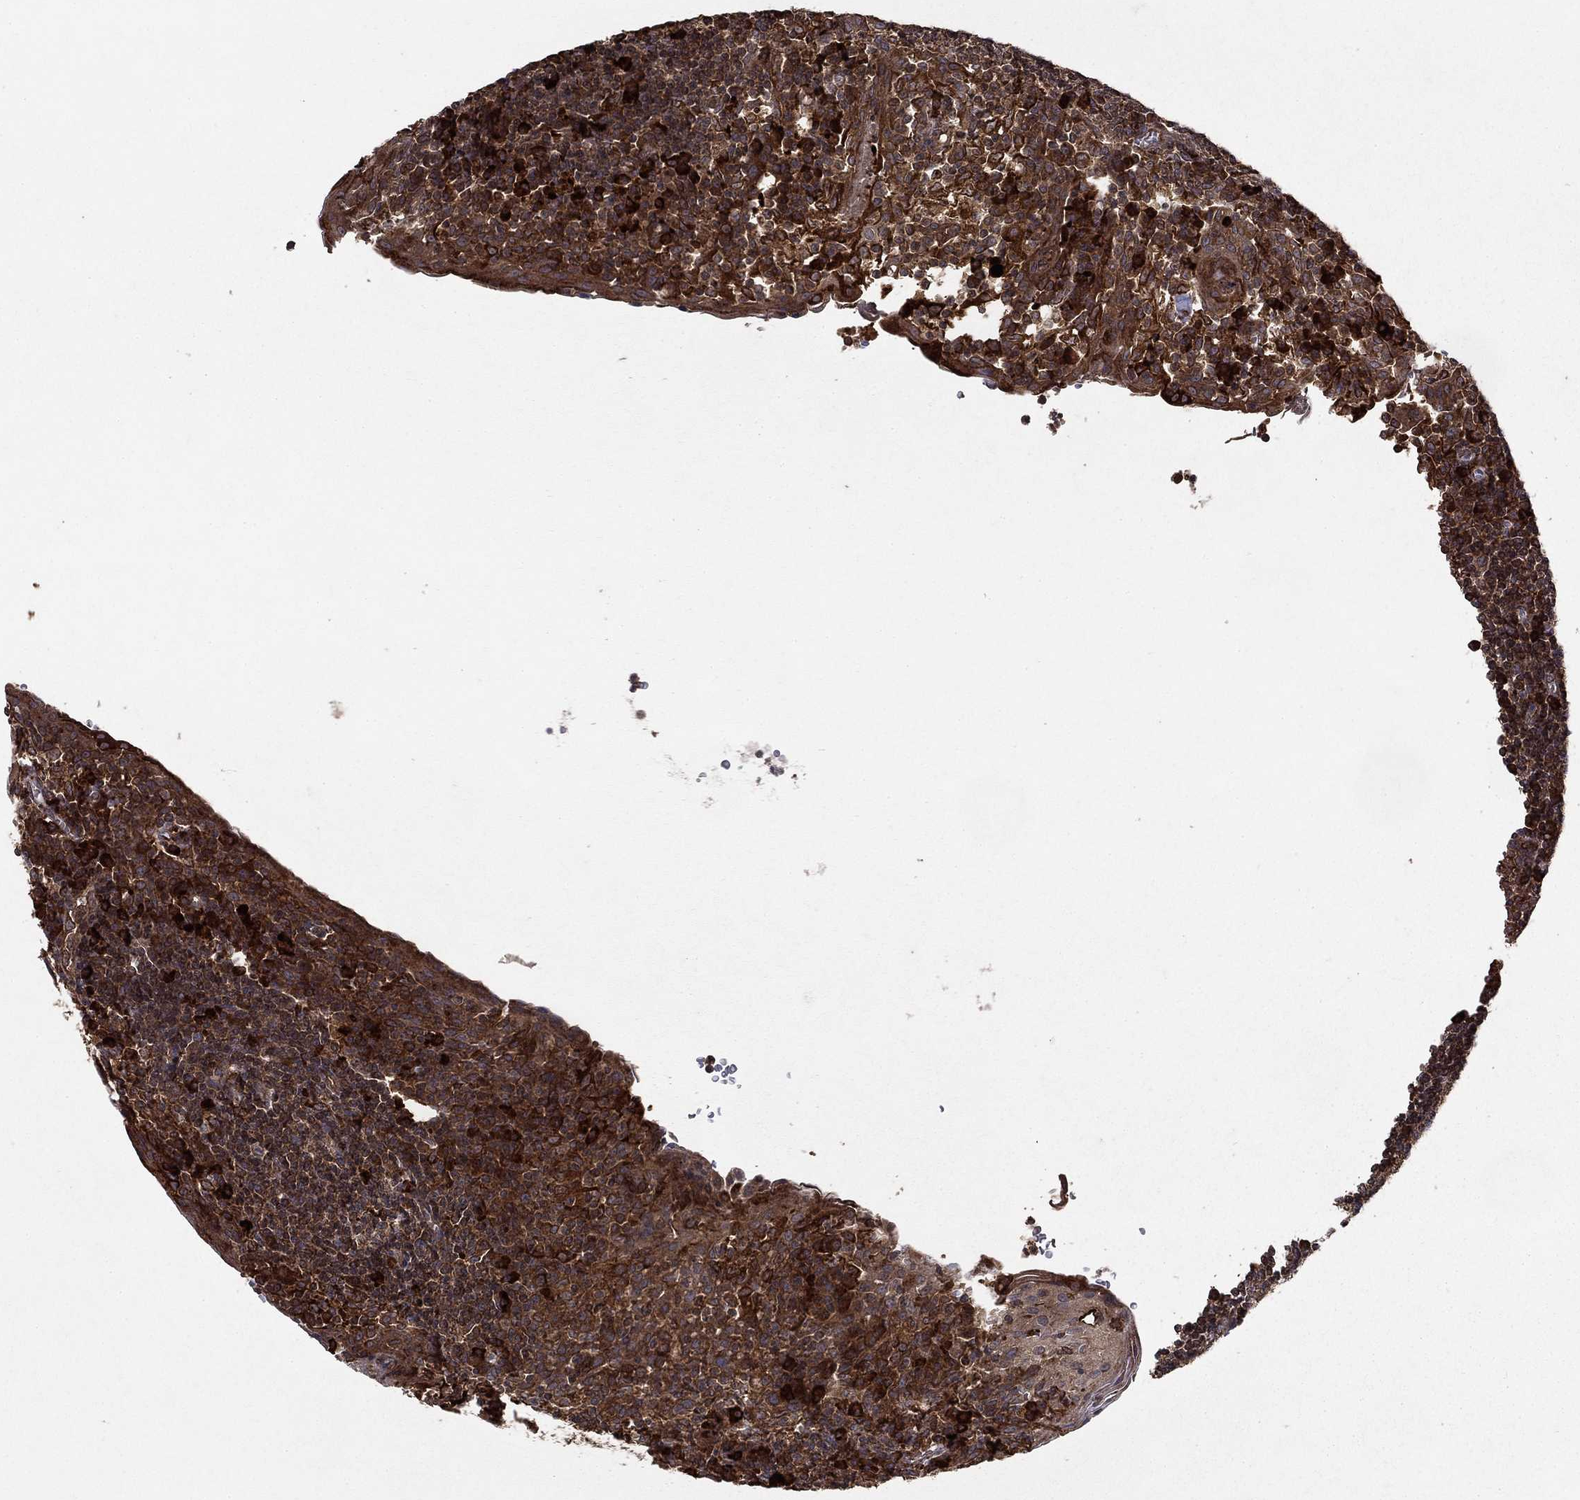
{"staining": {"intensity": "moderate", "quantity": "25%-75%", "location": "cytoplasmic/membranous"}, "tissue": "tonsil", "cell_type": "Germinal center cells", "image_type": "normal", "snomed": [{"axis": "morphology", "description": "Normal tissue, NOS"}, {"axis": "topography", "description": "Tonsil"}], "caption": "There is medium levels of moderate cytoplasmic/membranous positivity in germinal center cells of benign tonsil, as demonstrated by immunohistochemical staining (brown color).", "gene": "BABAM2", "patient": {"sex": "female", "age": 13}}